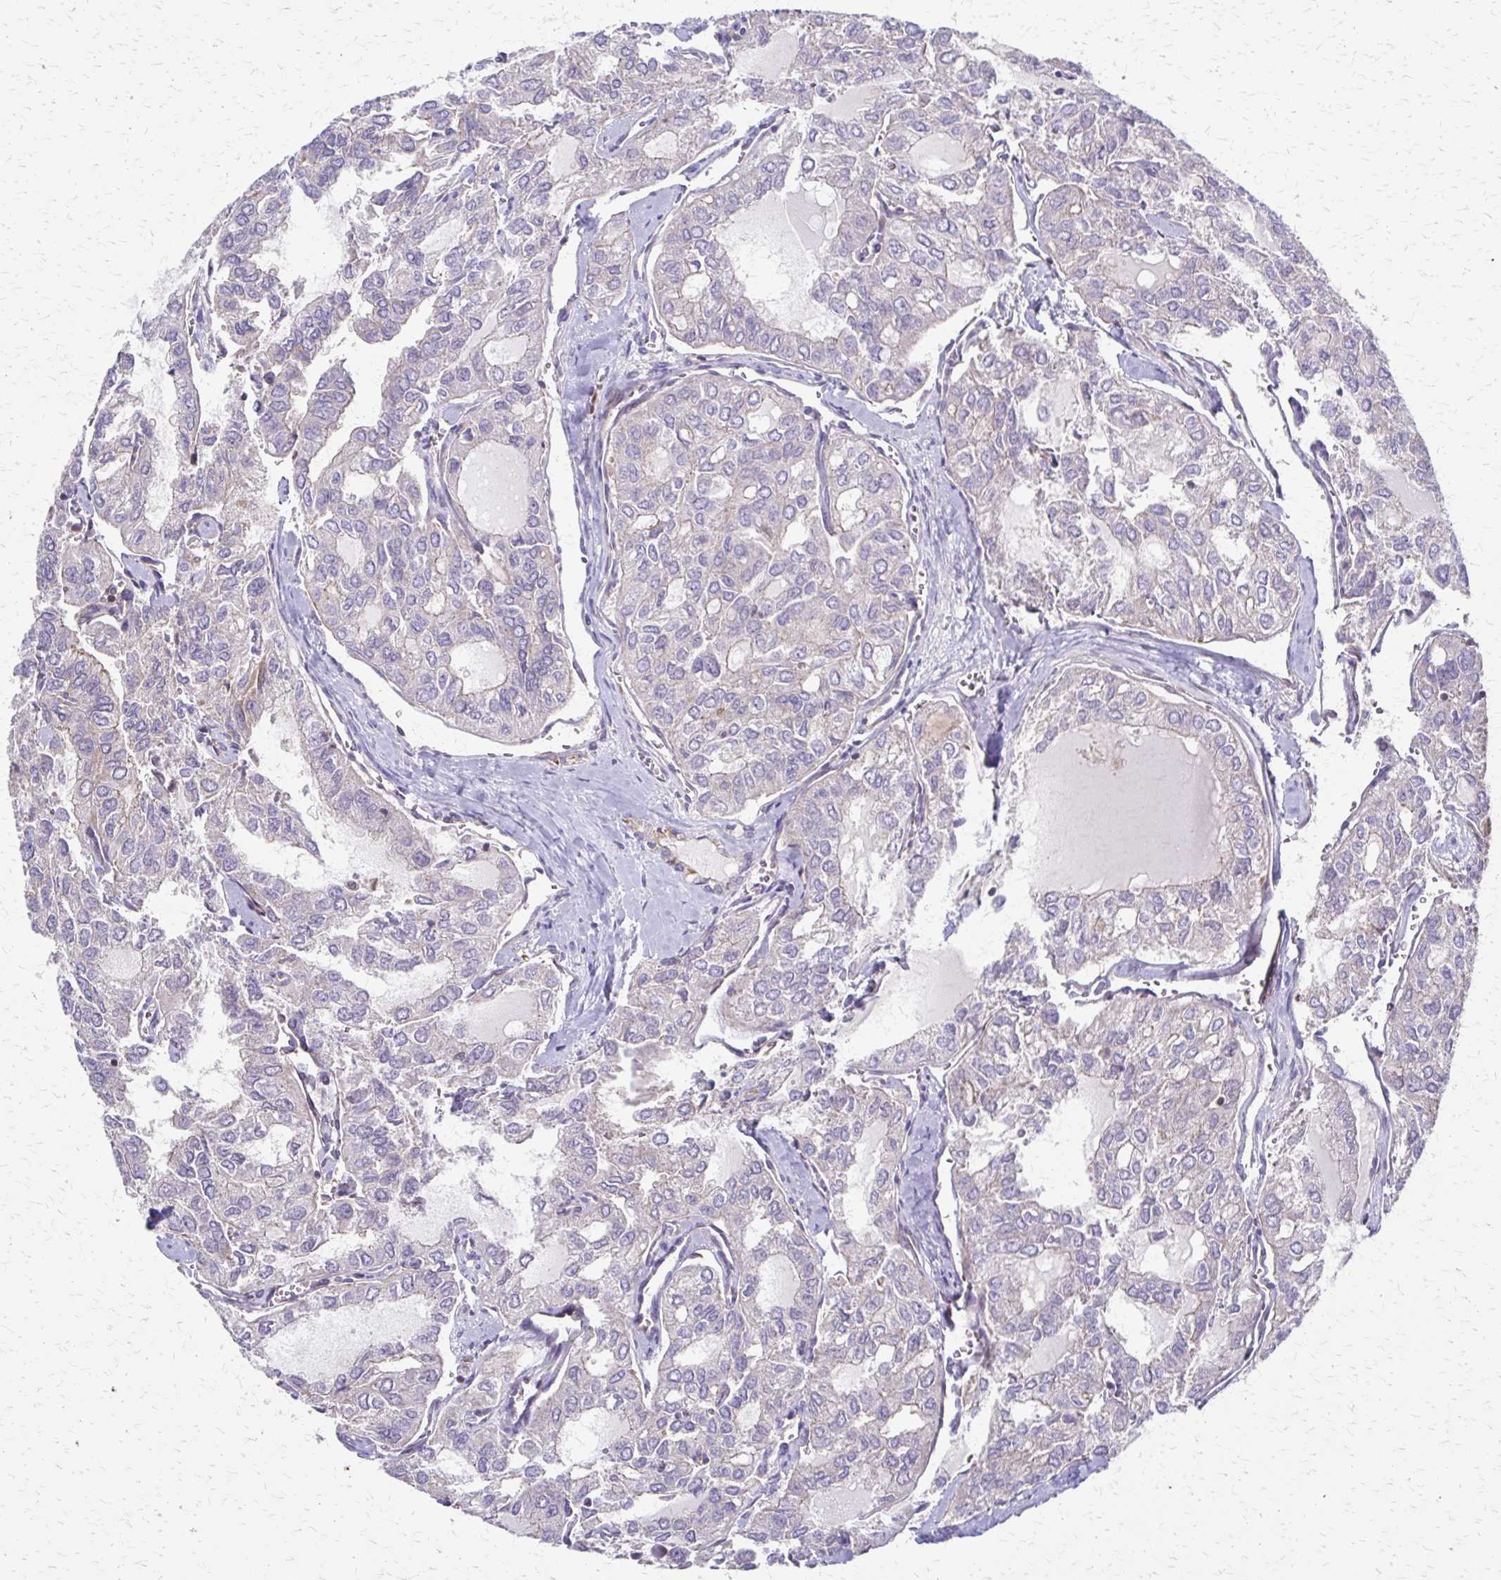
{"staining": {"intensity": "negative", "quantity": "none", "location": "none"}, "tissue": "thyroid cancer", "cell_type": "Tumor cells", "image_type": "cancer", "snomed": [{"axis": "morphology", "description": "Follicular adenoma carcinoma, NOS"}, {"axis": "topography", "description": "Thyroid gland"}], "caption": "This is an immunohistochemistry (IHC) image of thyroid cancer (follicular adenoma carcinoma). There is no positivity in tumor cells.", "gene": "EEF2", "patient": {"sex": "male", "age": 75}}